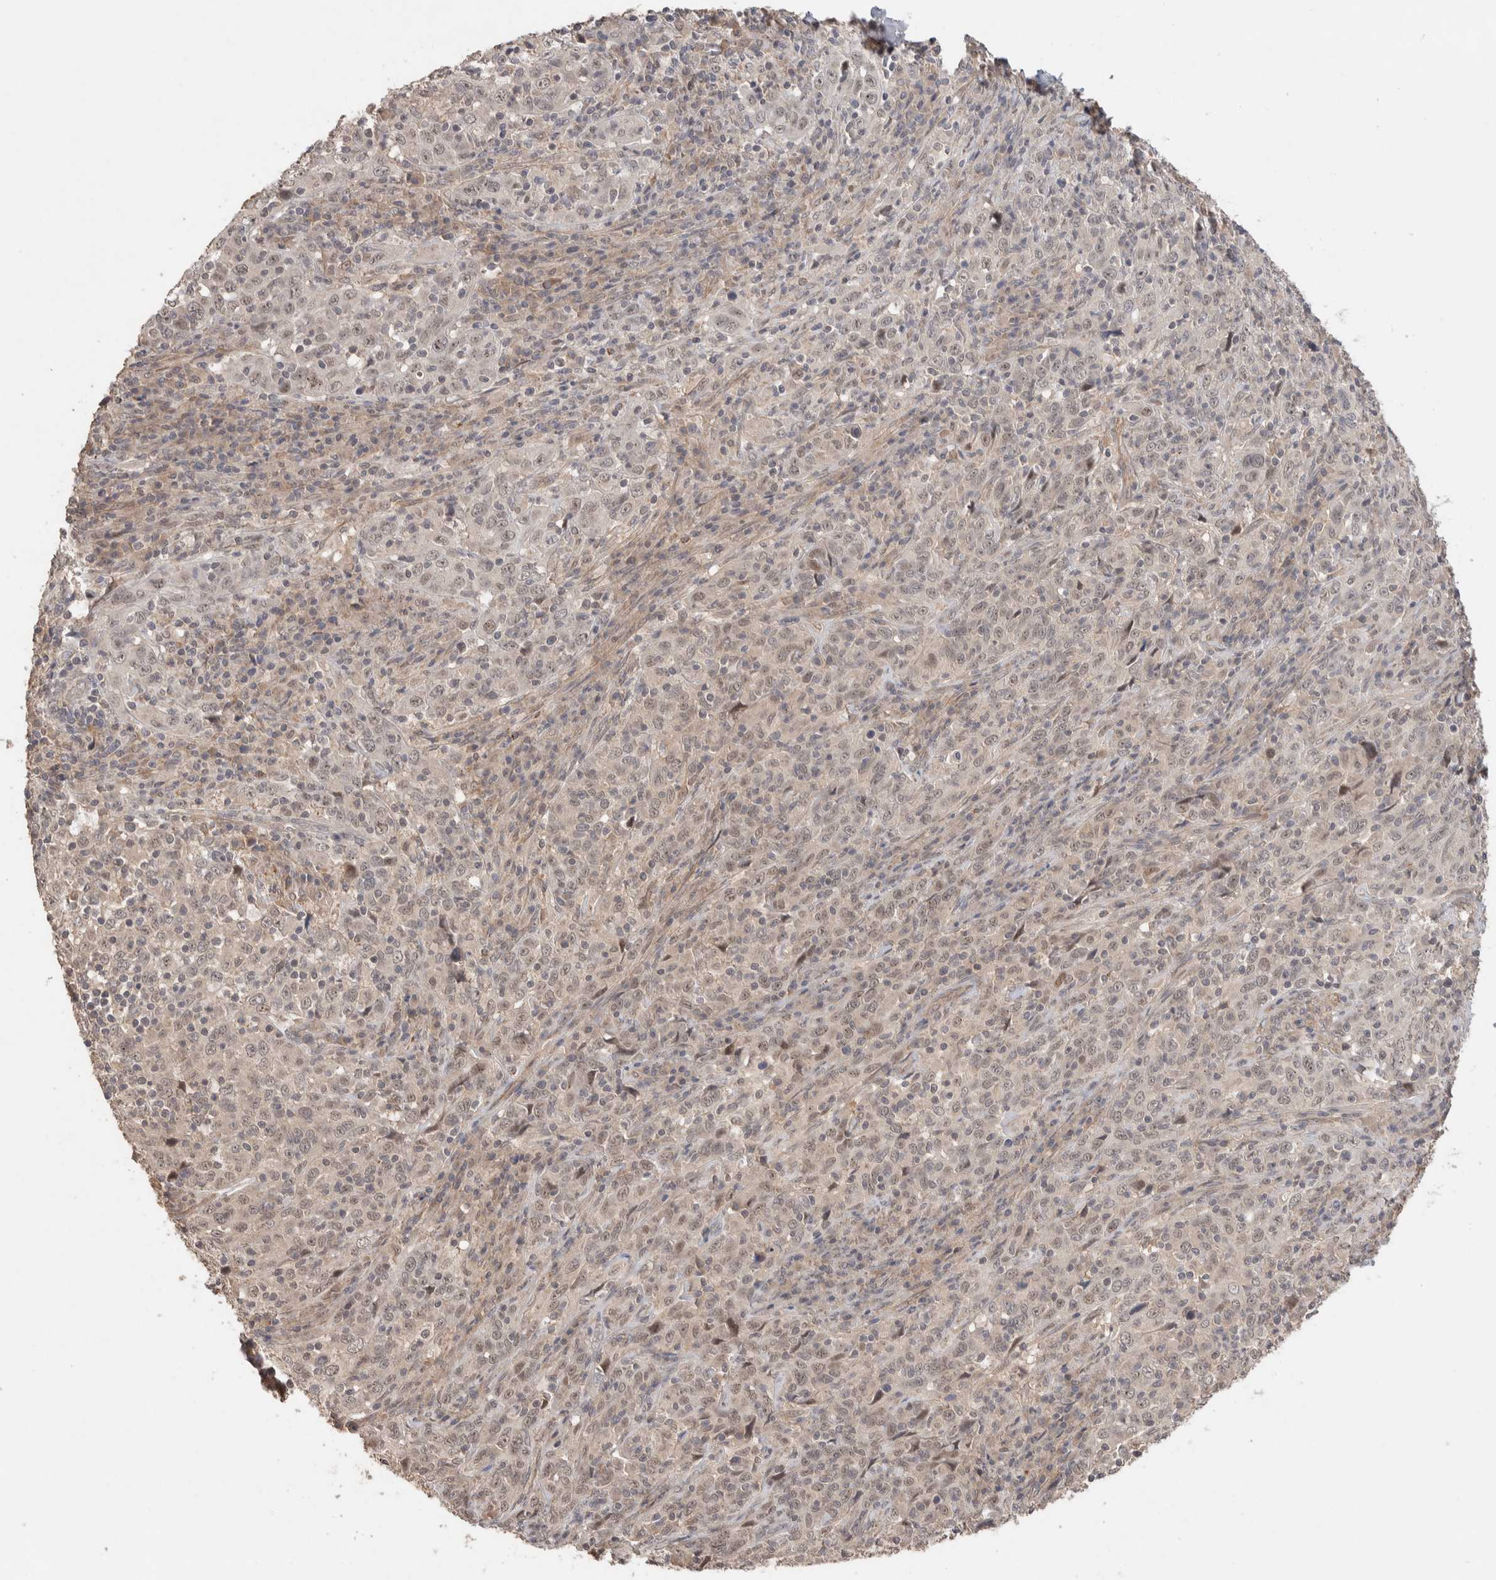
{"staining": {"intensity": "weak", "quantity": "<25%", "location": "cytoplasmic/membranous,nuclear"}, "tissue": "cervical cancer", "cell_type": "Tumor cells", "image_type": "cancer", "snomed": [{"axis": "morphology", "description": "Squamous cell carcinoma, NOS"}, {"axis": "topography", "description": "Cervix"}], "caption": "Image shows no protein staining in tumor cells of cervical cancer tissue. Brightfield microscopy of IHC stained with DAB (brown) and hematoxylin (blue), captured at high magnification.", "gene": "CASK", "patient": {"sex": "female", "age": 46}}